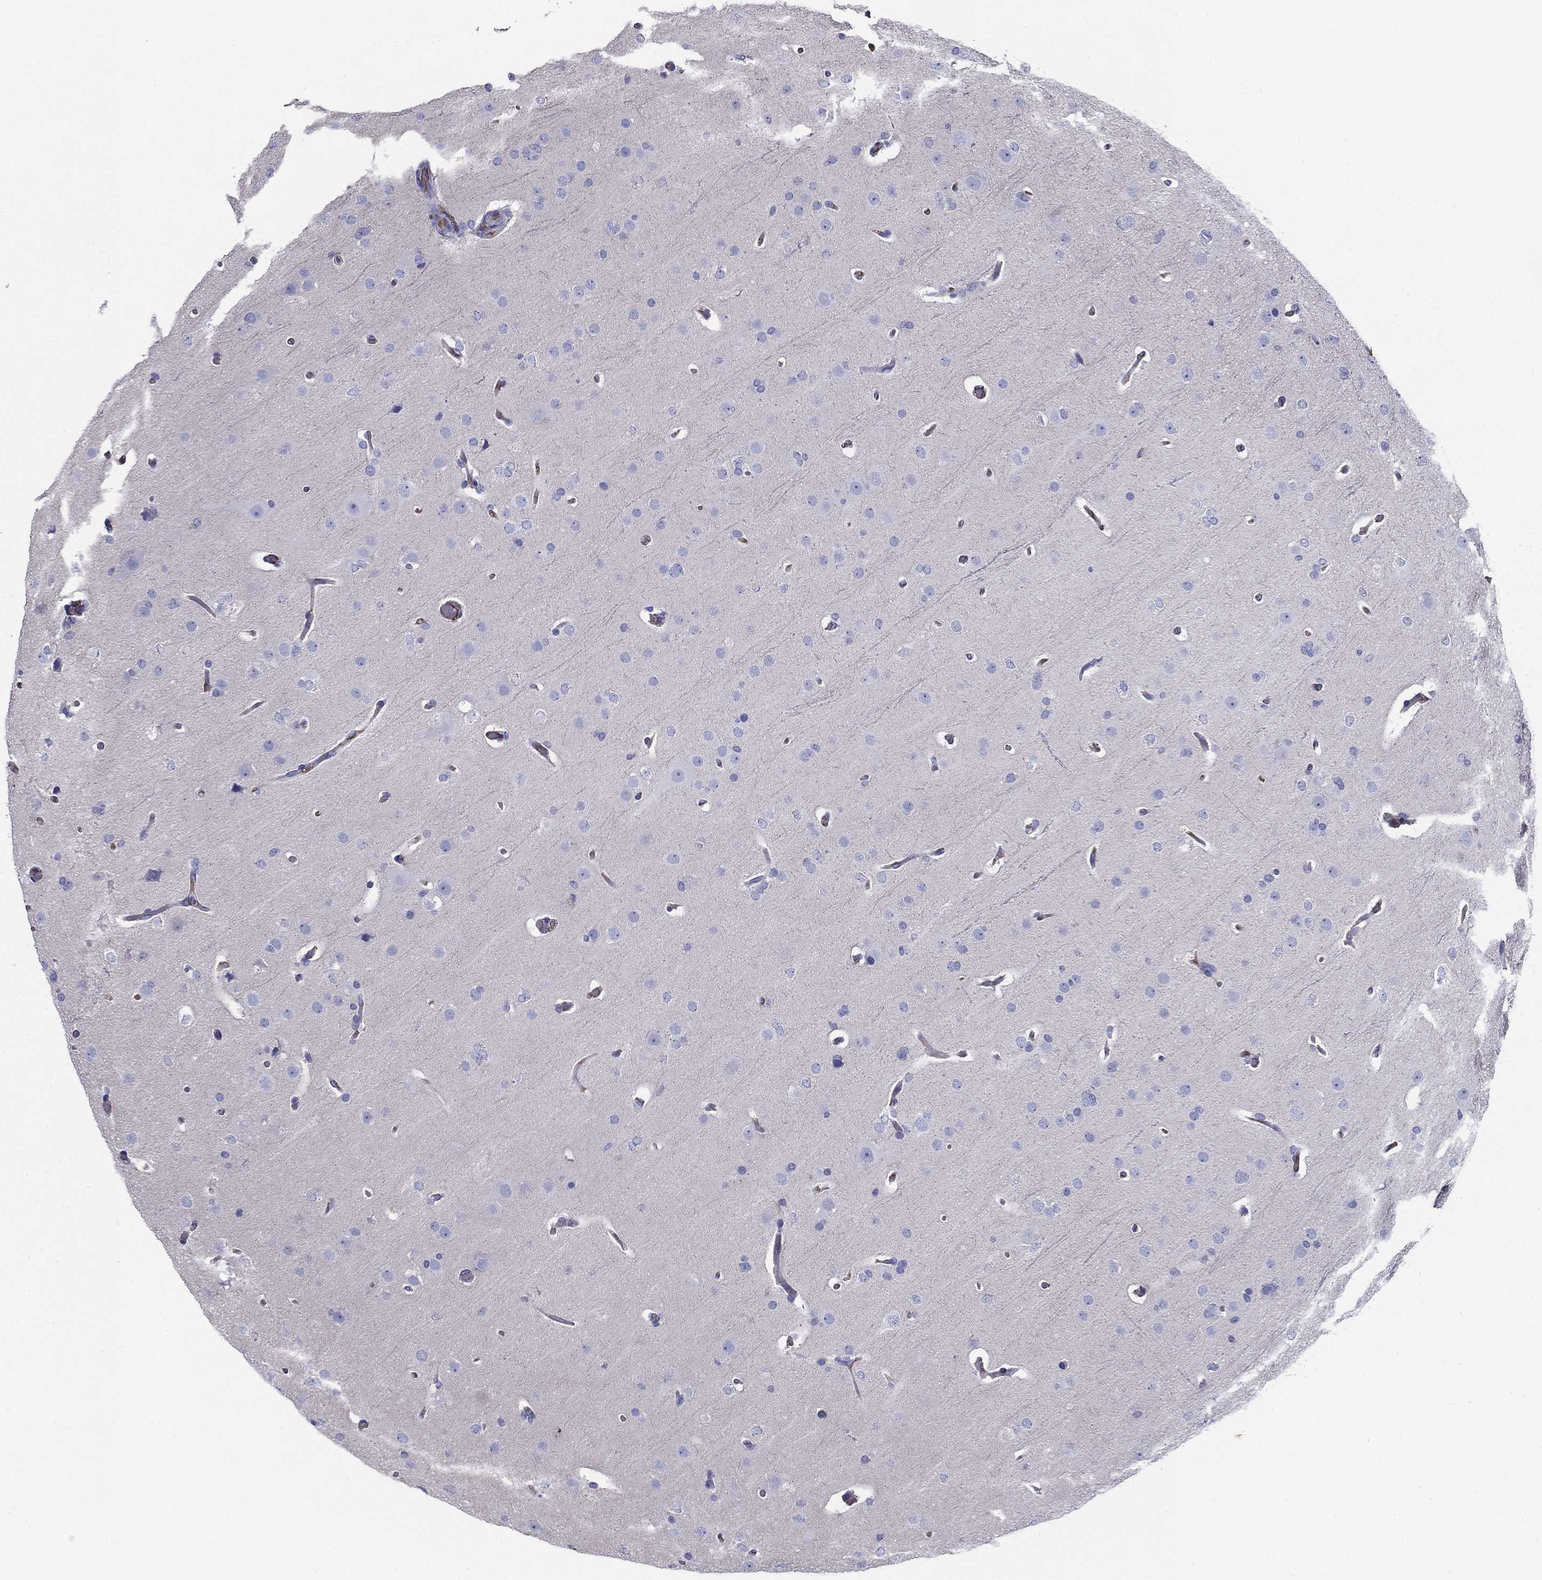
{"staining": {"intensity": "negative", "quantity": "none", "location": "none"}, "tissue": "glioma", "cell_type": "Tumor cells", "image_type": "cancer", "snomed": [{"axis": "morphology", "description": "Glioma, malignant, Low grade"}, {"axis": "topography", "description": "Brain"}], "caption": "Tumor cells are negative for brown protein staining in malignant low-grade glioma.", "gene": "CPLX4", "patient": {"sex": "male", "age": 41}}